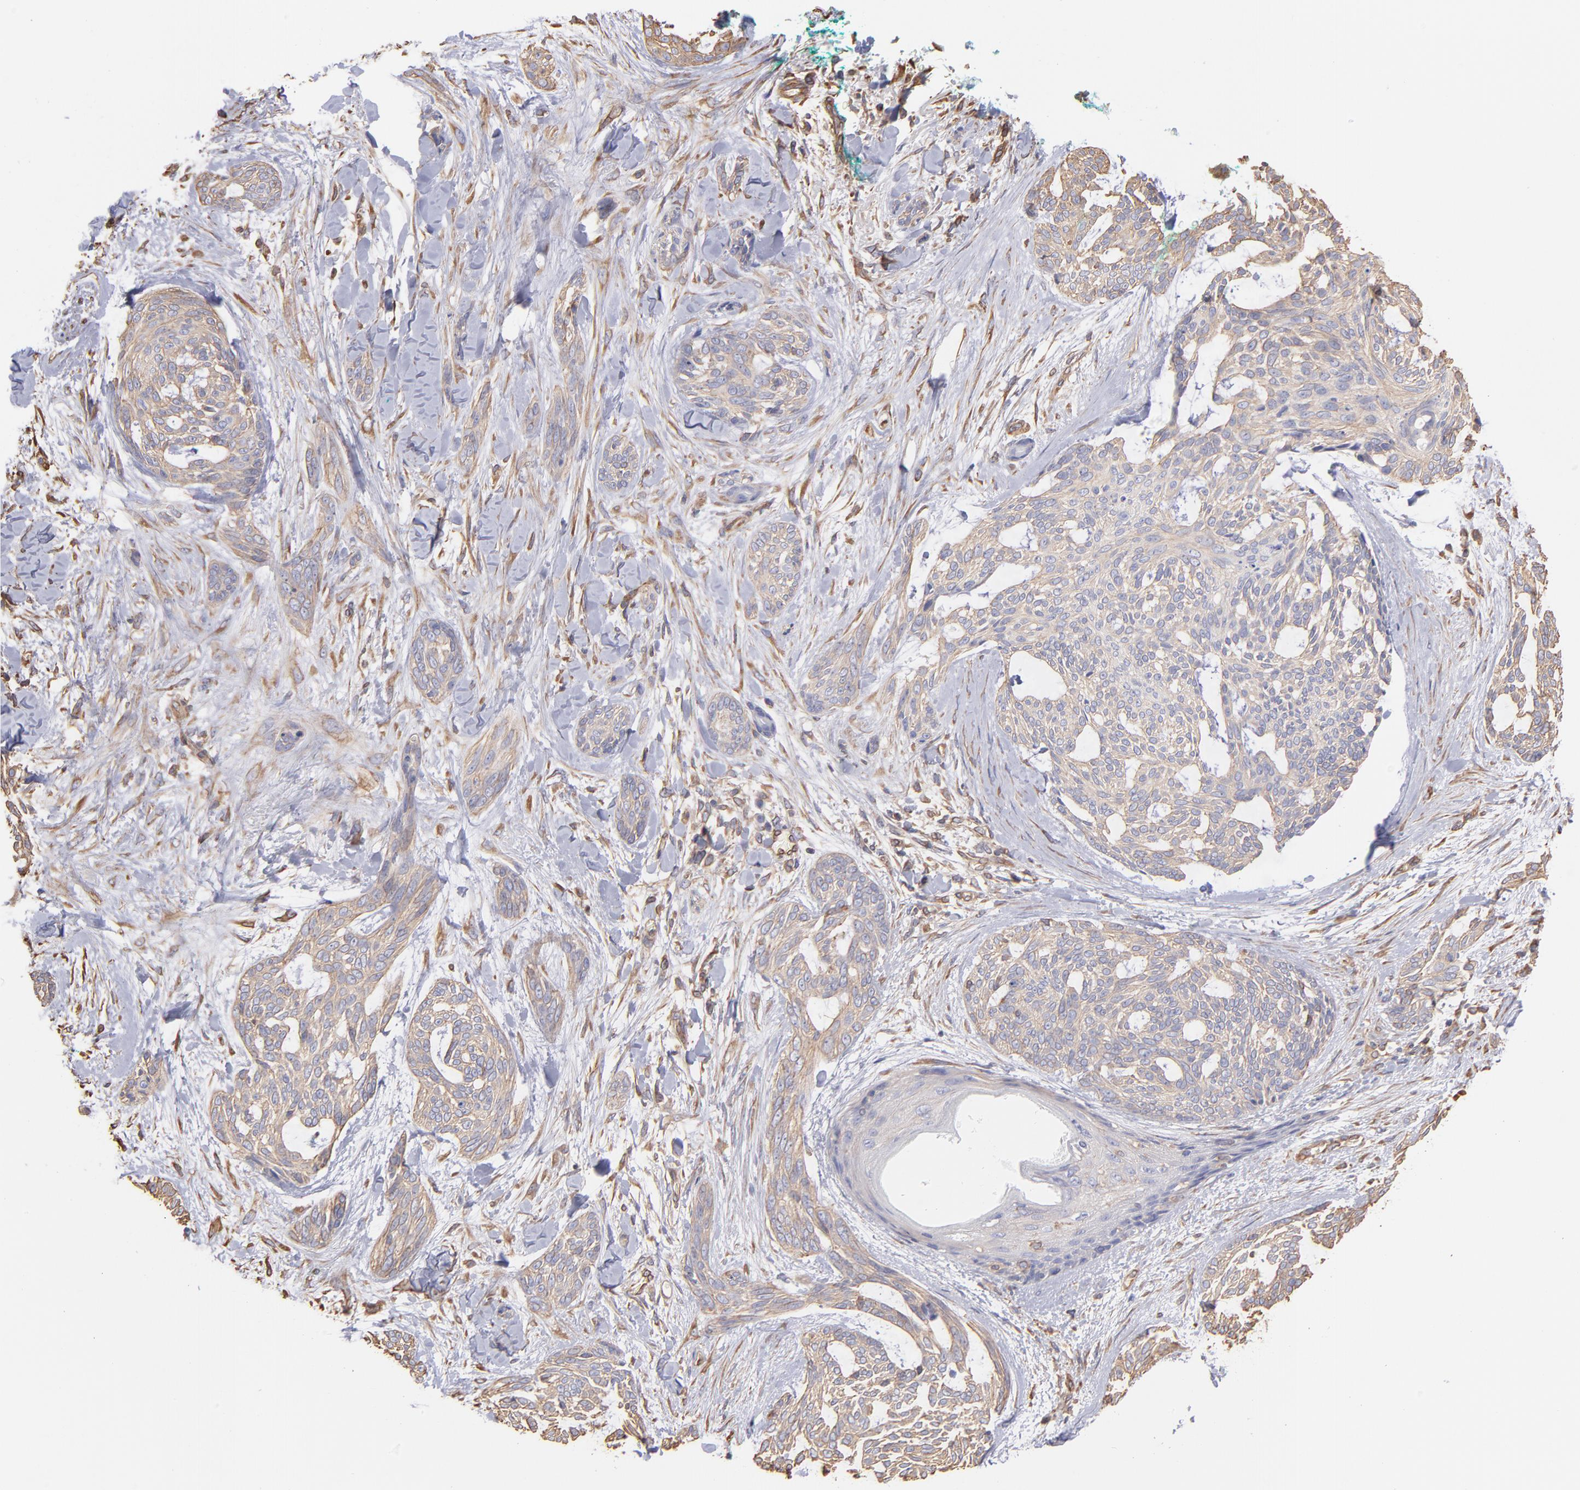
{"staining": {"intensity": "weak", "quantity": ">75%", "location": "cytoplasmic/membranous"}, "tissue": "skin cancer", "cell_type": "Tumor cells", "image_type": "cancer", "snomed": [{"axis": "morphology", "description": "Normal tissue, NOS"}, {"axis": "morphology", "description": "Basal cell carcinoma"}, {"axis": "topography", "description": "Skin"}], "caption": "DAB immunohistochemical staining of human basal cell carcinoma (skin) reveals weak cytoplasmic/membranous protein positivity in about >75% of tumor cells. The staining was performed using DAB, with brown indicating positive protein expression. Nuclei are stained blue with hematoxylin.", "gene": "PLEC", "patient": {"sex": "female", "age": 71}}